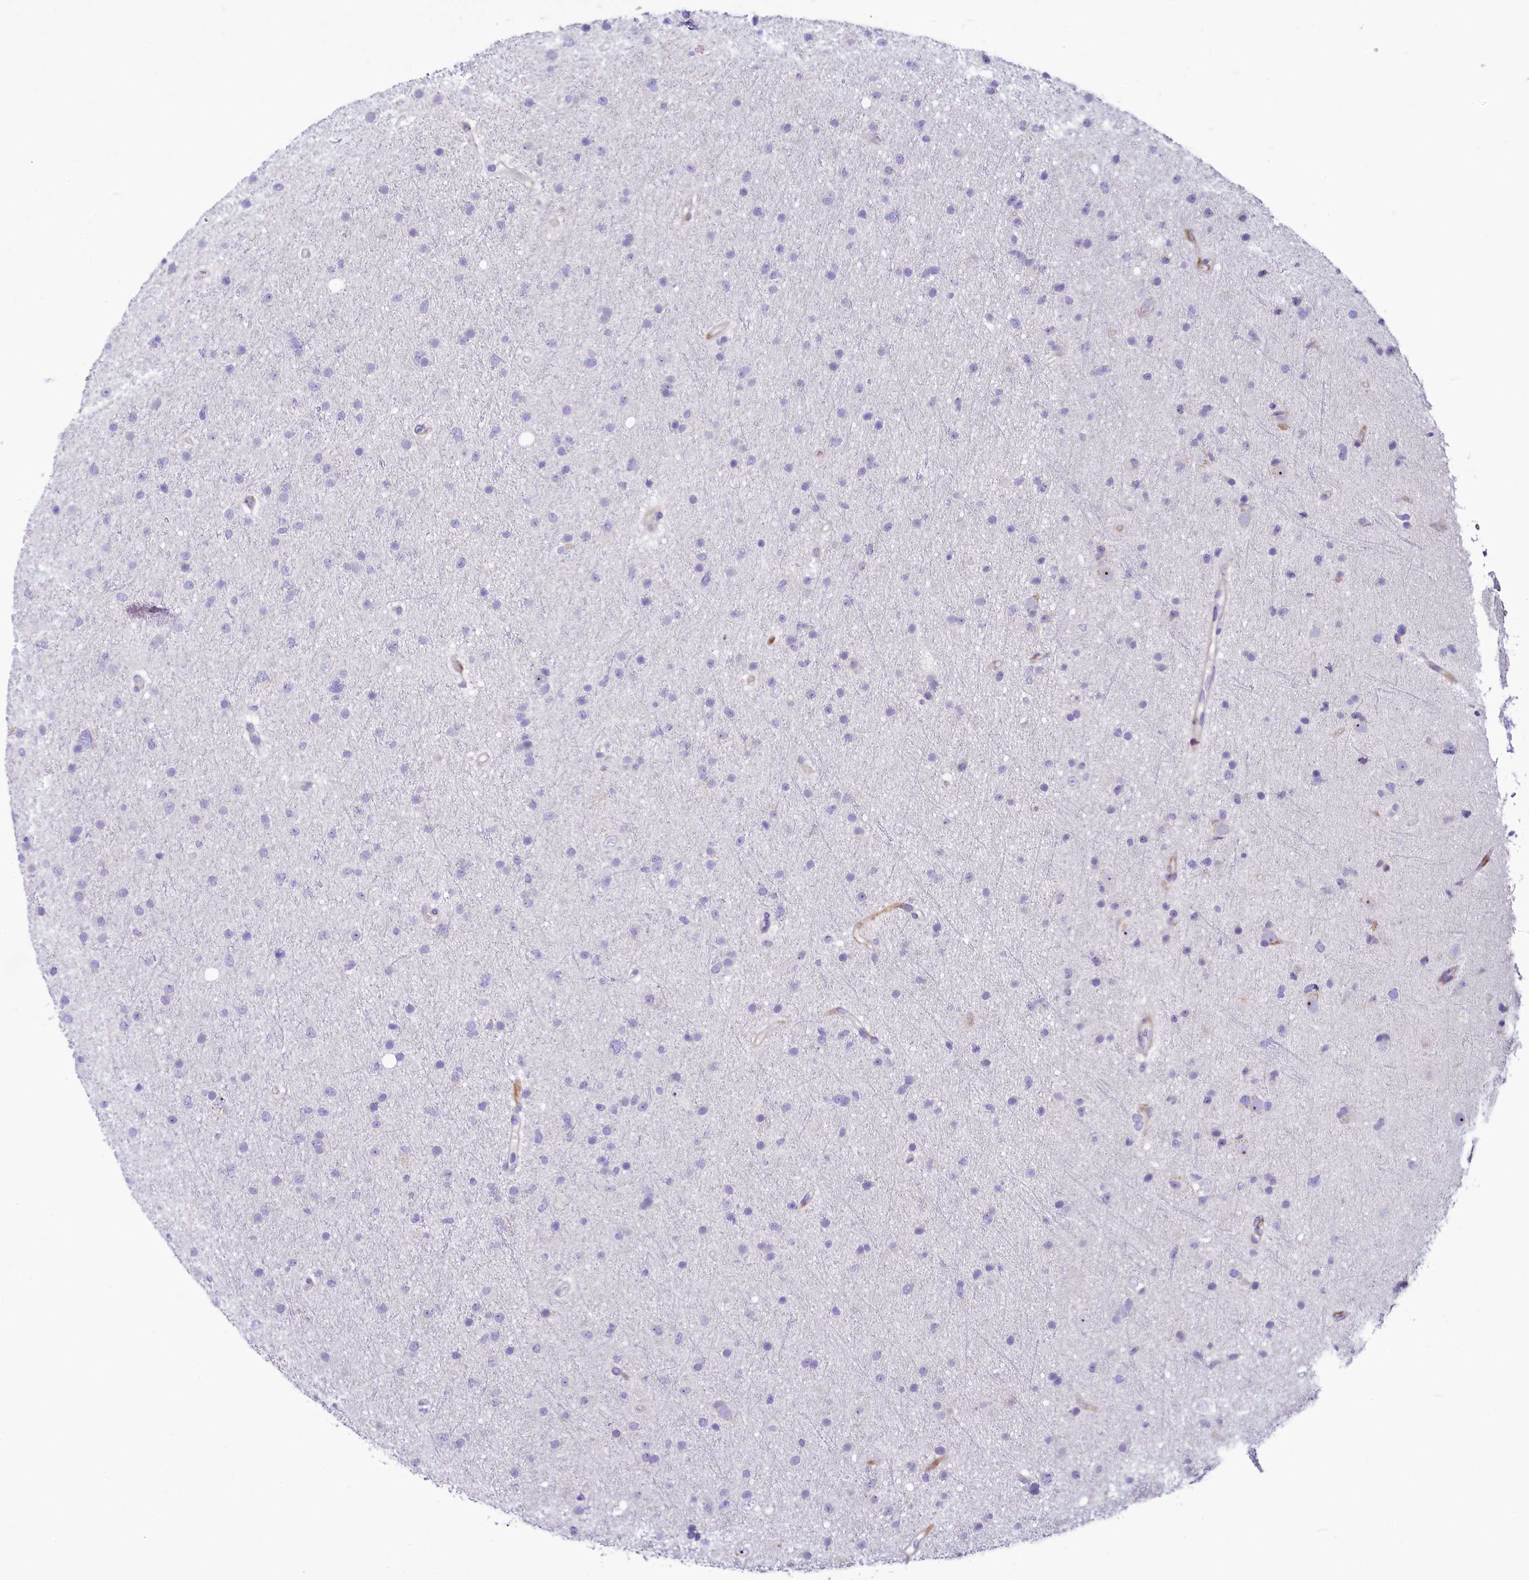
{"staining": {"intensity": "negative", "quantity": "none", "location": "none"}, "tissue": "glioma", "cell_type": "Tumor cells", "image_type": "cancer", "snomed": [{"axis": "morphology", "description": "Glioma, malignant, Low grade"}, {"axis": "topography", "description": "Cerebral cortex"}], "caption": "A high-resolution image shows immunohistochemistry (IHC) staining of malignant glioma (low-grade), which shows no significant expression in tumor cells.", "gene": "SH3TC2", "patient": {"sex": "female", "age": 39}}